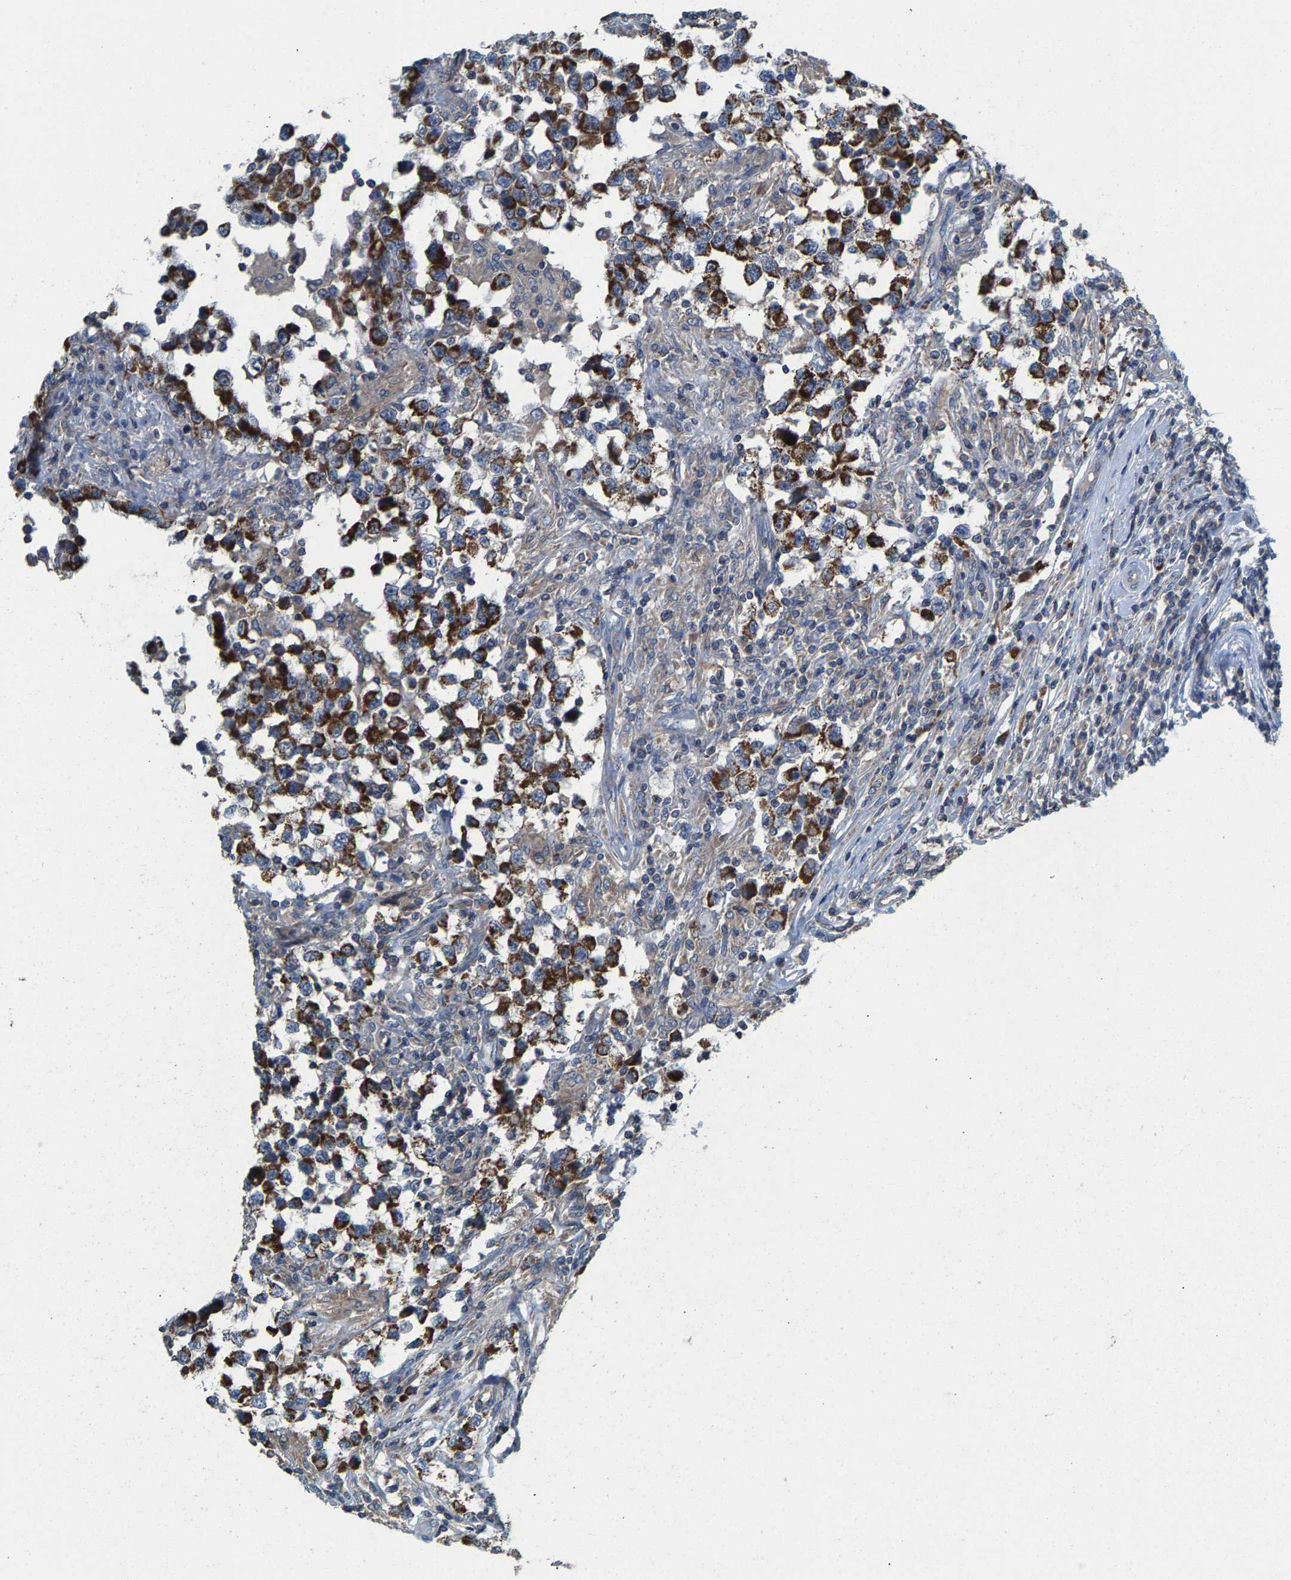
{"staining": {"intensity": "strong", "quantity": ">75%", "location": "cytoplasmic/membranous"}, "tissue": "testis cancer", "cell_type": "Tumor cells", "image_type": "cancer", "snomed": [{"axis": "morphology", "description": "Carcinoma, Embryonal, NOS"}, {"axis": "topography", "description": "Testis"}], "caption": "High-power microscopy captured an immunohistochemistry (IHC) histopathology image of testis embryonal carcinoma, revealing strong cytoplasmic/membranous staining in about >75% of tumor cells.", "gene": "MRM1", "patient": {"sex": "male", "age": 21}}